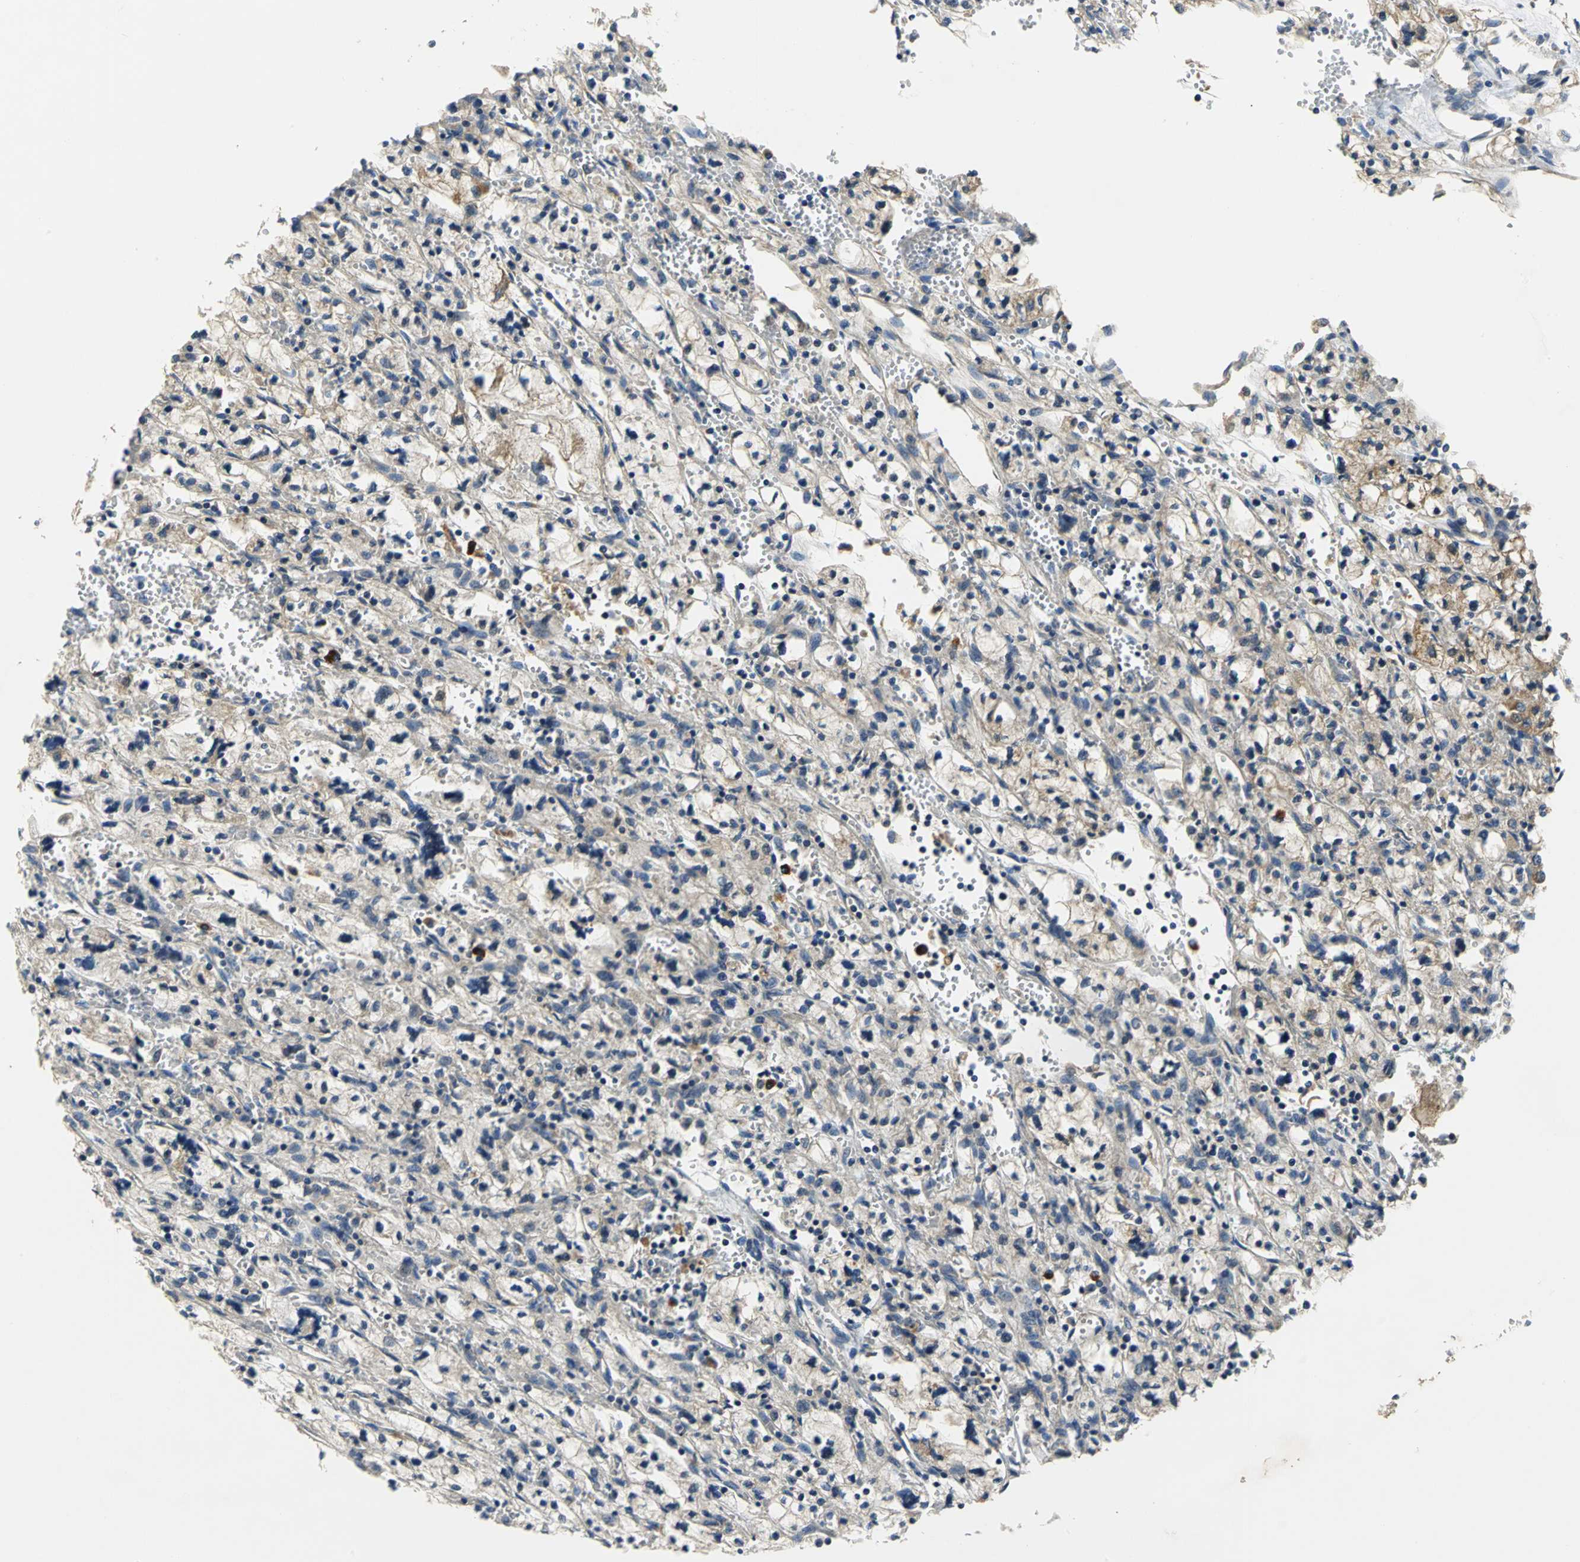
{"staining": {"intensity": "negative", "quantity": "none", "location": "none"}, "tissue": "renal cancer", "cell_type": "Tumor cells", "image_type": "cancer", "snomed": [{"axis": "morphology", "description": "Adenocarcinoma, NOS"}, {"axis": "topography", "description": "Kidney"}], "caption": "Tumor cells show no significant staining in renal cancer (adenocarcinoma).", "gene": "IL17RB", "patient": {"sex": "female", "age": 83}}